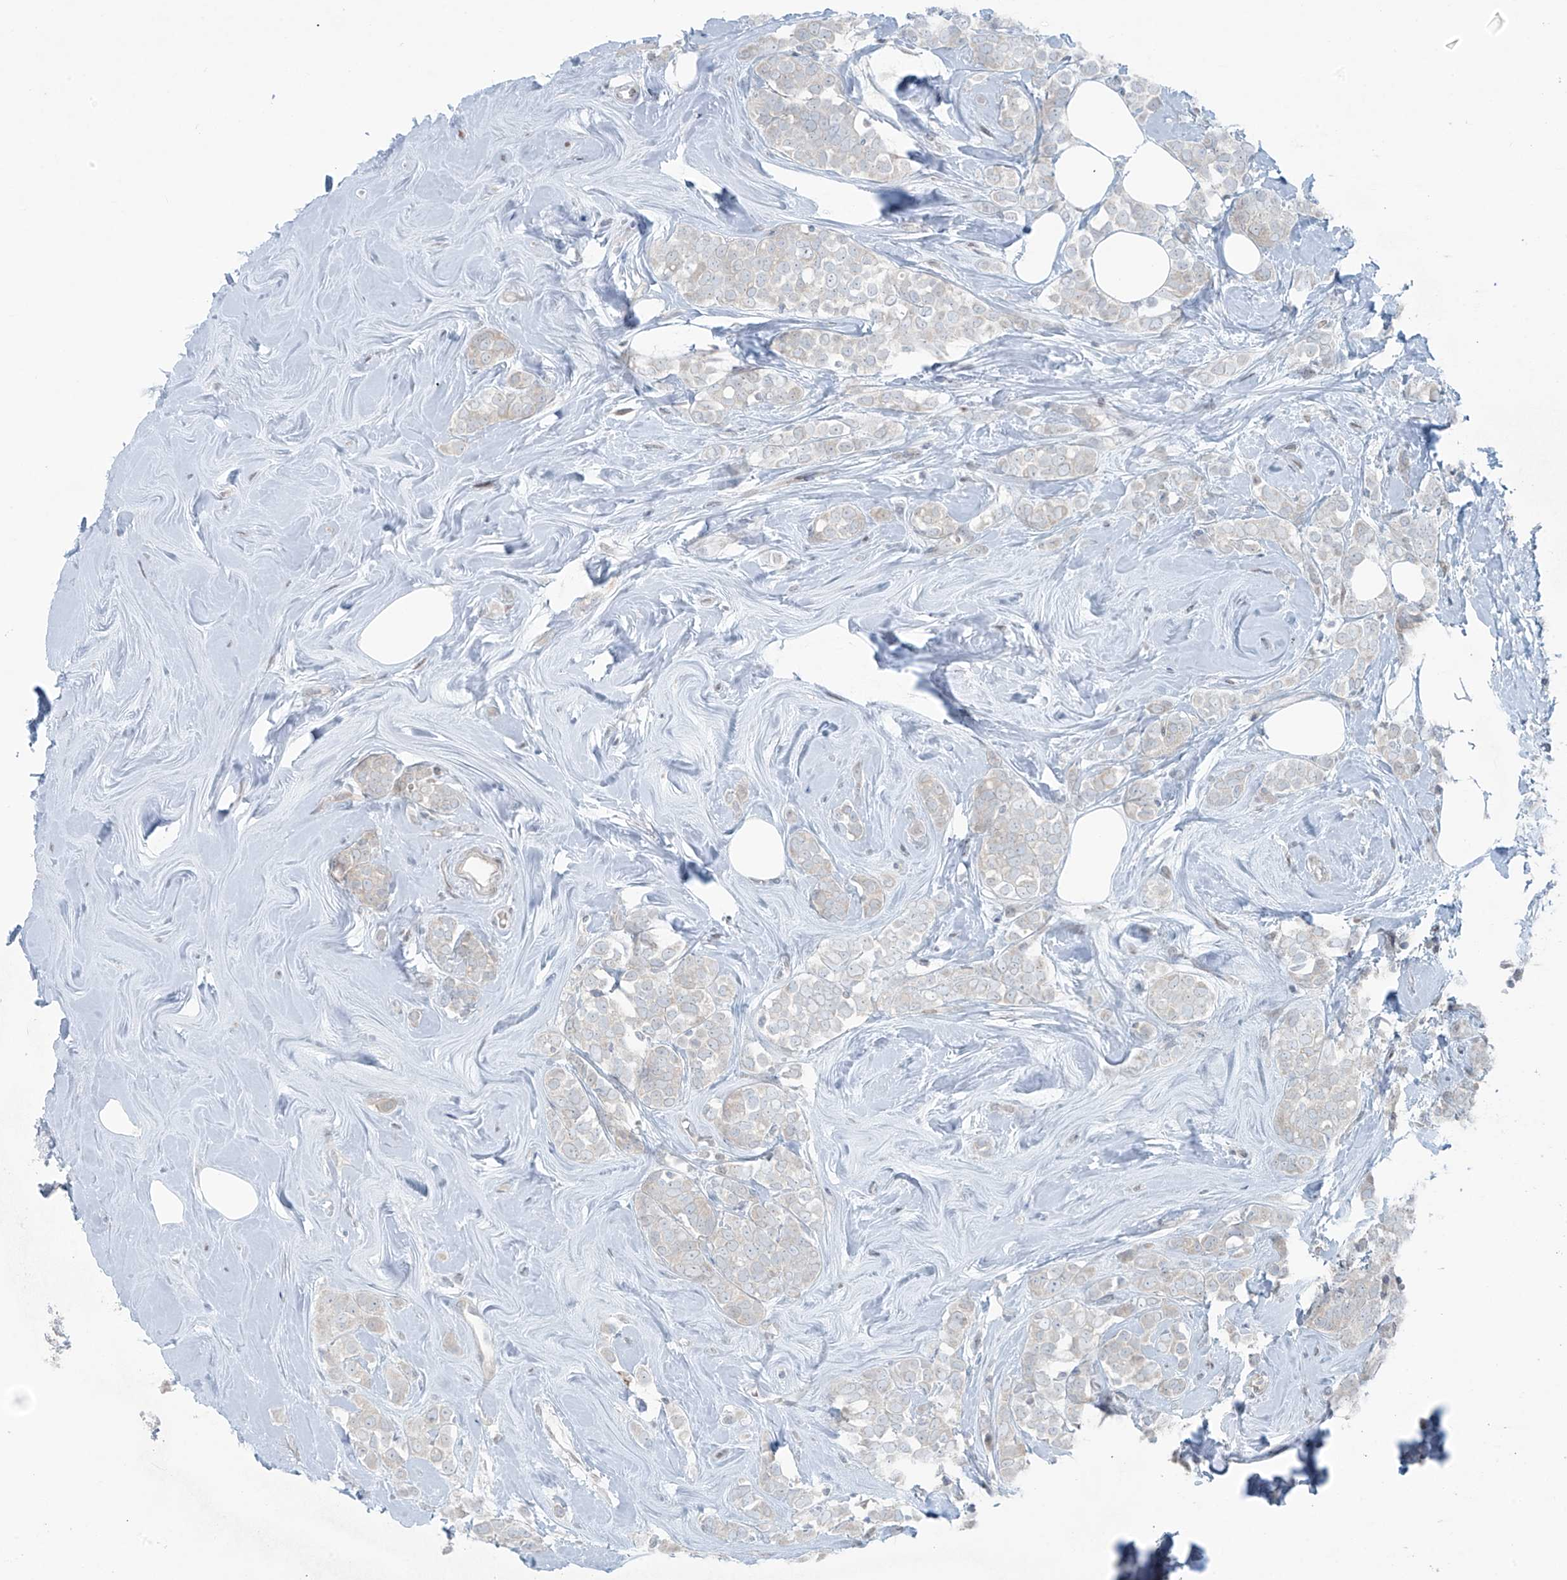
{"staining": {"intensity": "negative", "quantity": "none", "location": "none"}, "tissue": "breast cancer", "cell_type": "Tumor cells", "image_type": "cancer", "snomed": [{"axis": "morphology", "description": "Lobular carcinoma"}, {"axis": "topography", "description": "Breast"}], "caption": "Breast lobular carcinoma was stained to show a protein in brown. There is no significant positivity in tumor cells.", "gene": "PPAT", "patient": {"sex": "female", "age": 47}}